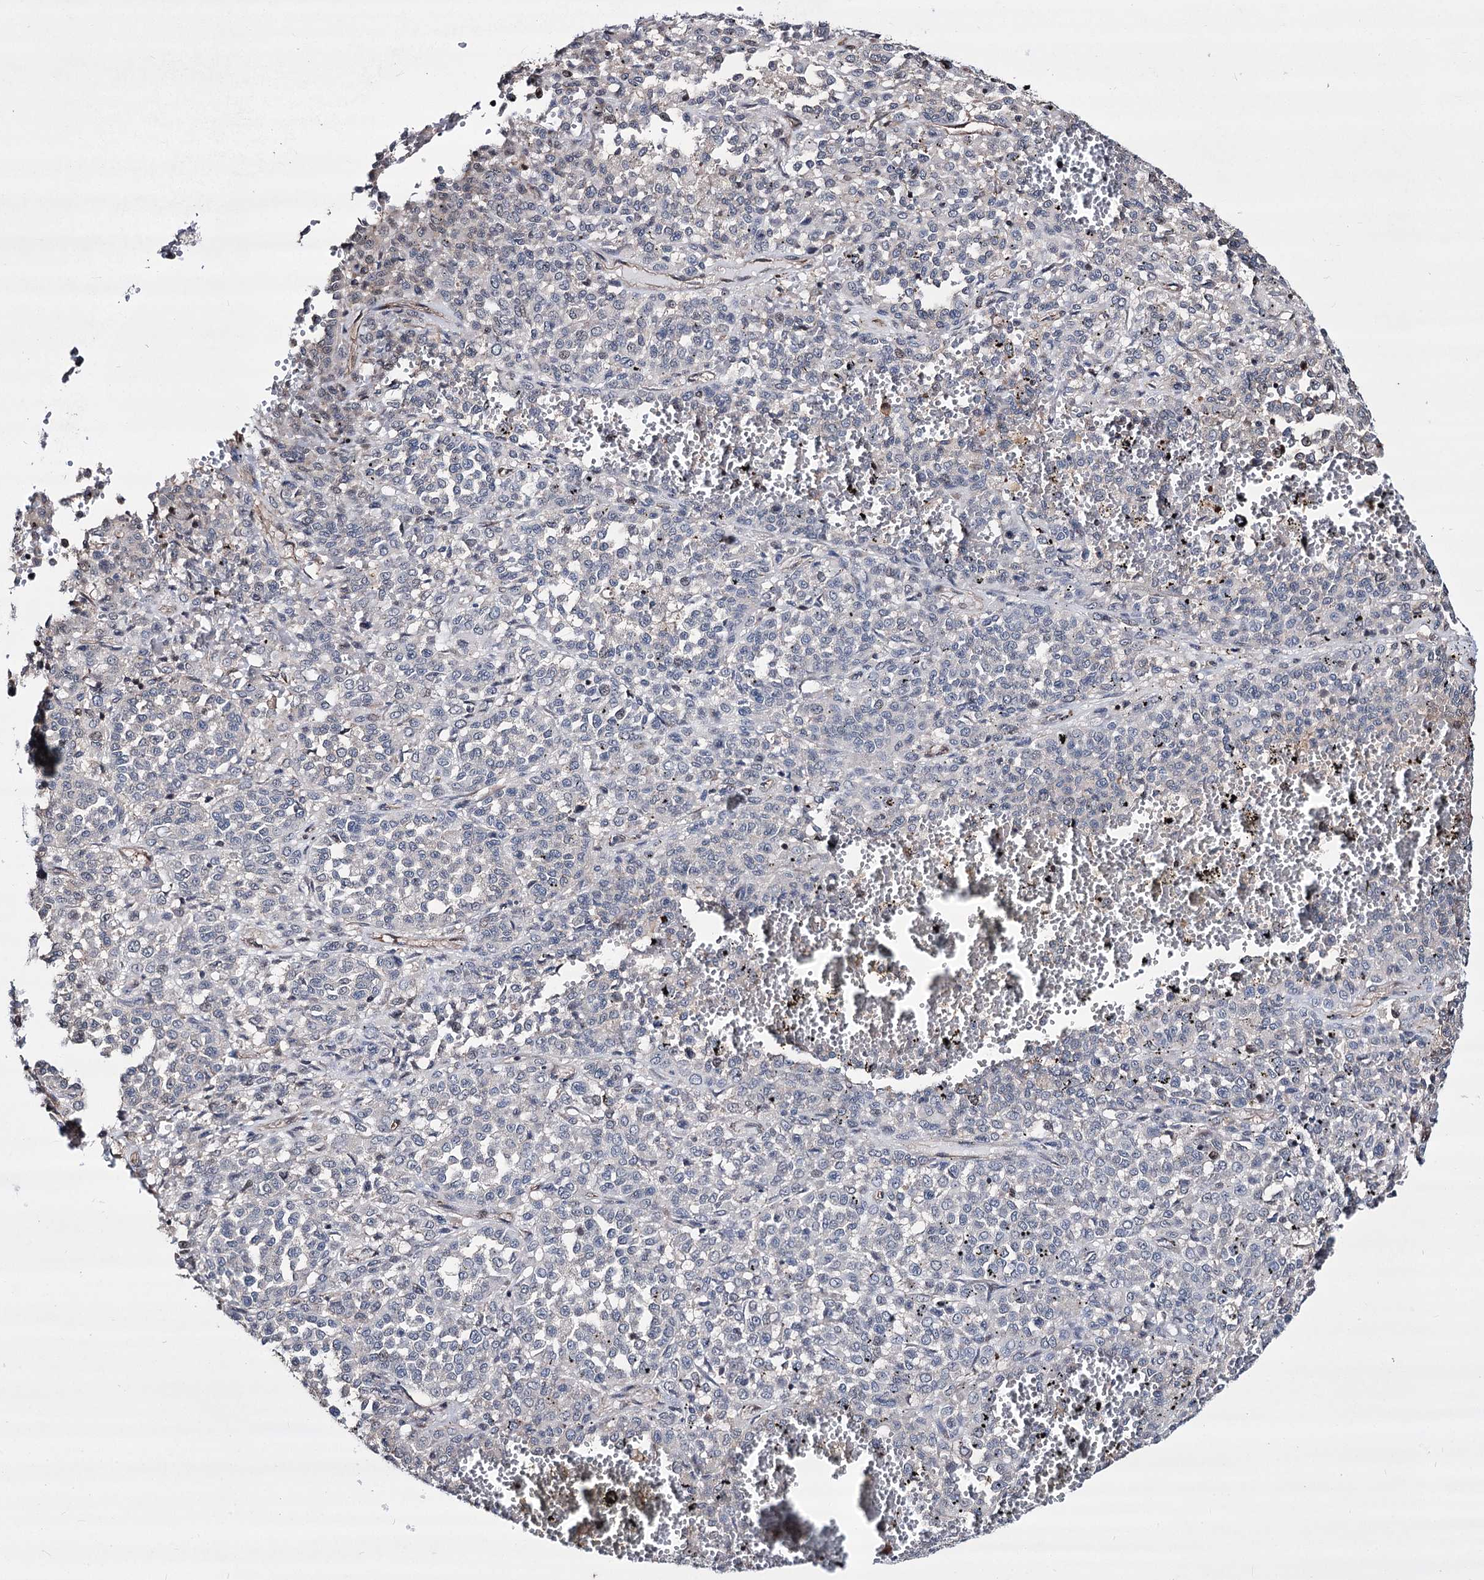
{"staining": {"intensity": "negative", "quantity": "none", "location": "none"}, "tissue": "melanoma", "cell_type": "Tumor cells", "image_type": "cancer", "snomed": [{"axis": "morphology", "description": "Malignant melanoma, Metastatic site"}, {"axis": "topography", "description": "Pancreas"}], "caption": "Malignant melanoma (metastatic site) was stained to show a protein in brown. There is no significant staining in tumor cells. (DAB immunohistochemistry visualized using brightfield microscopy, high magnification).", "gene": "CHMP7", "patient": {"sex": "female", "age": 30}}